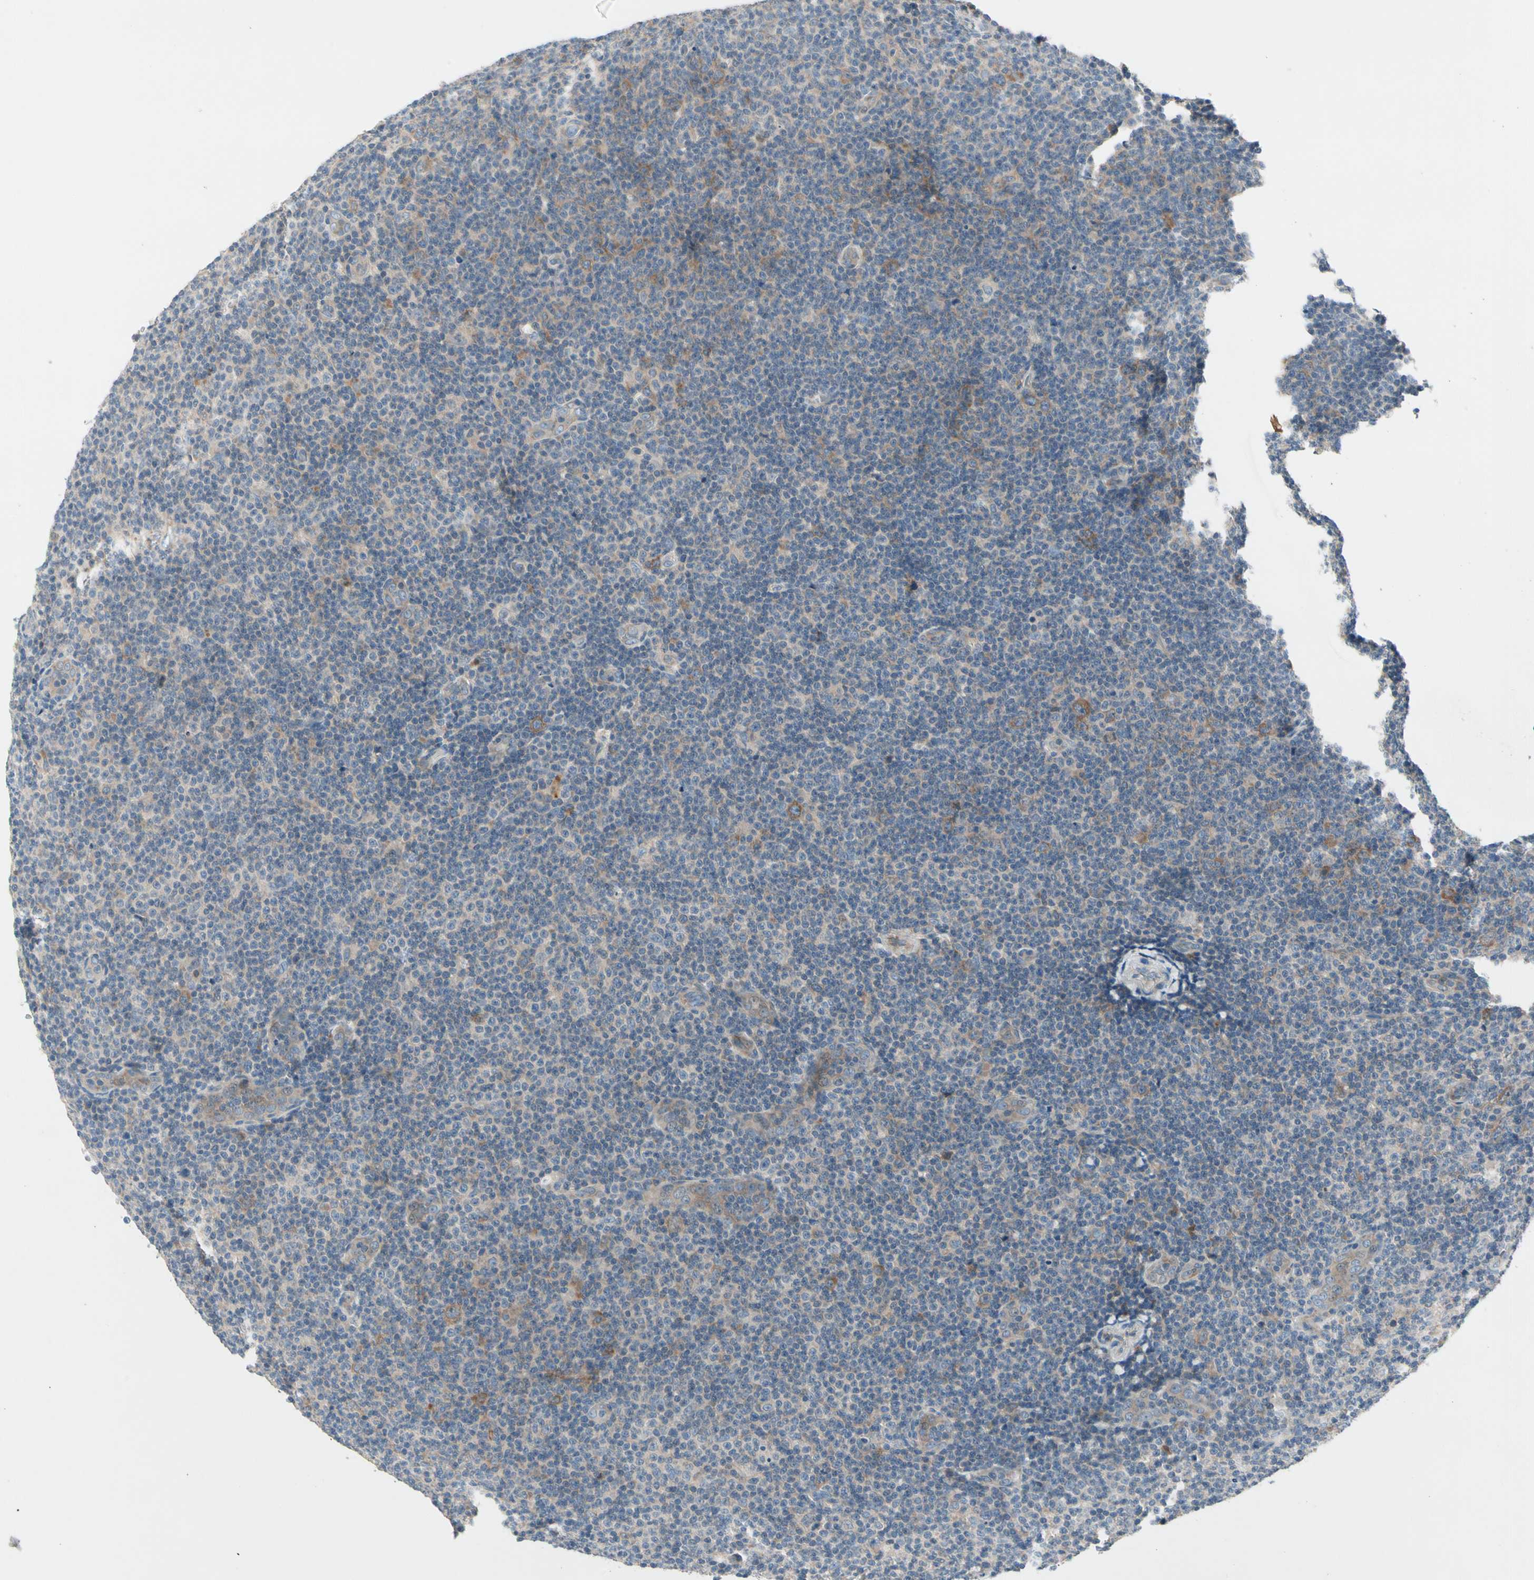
{"staining": {"intensity": "weak", "quantity": "25%-75%", "location": "cytoplasmic/membranous"}, "tissue": "lymphoma", "cell_type": "Tumor cells", "image_type": "cancer", "snomed": [{"axis": "morphology", "description": "Malignant lymphoma, non-Hodgkin's type, Low grade"}, {"axis": "topography", "description": "Lymph node"}], "caption": "Tumor cells demonstrate low levels of weak cytoplasmic/membranous expression in about 25%-75% of cells in human lymphoma.", "gene": "IL1R1", "patient": {"sex": "male", "age": 83}}